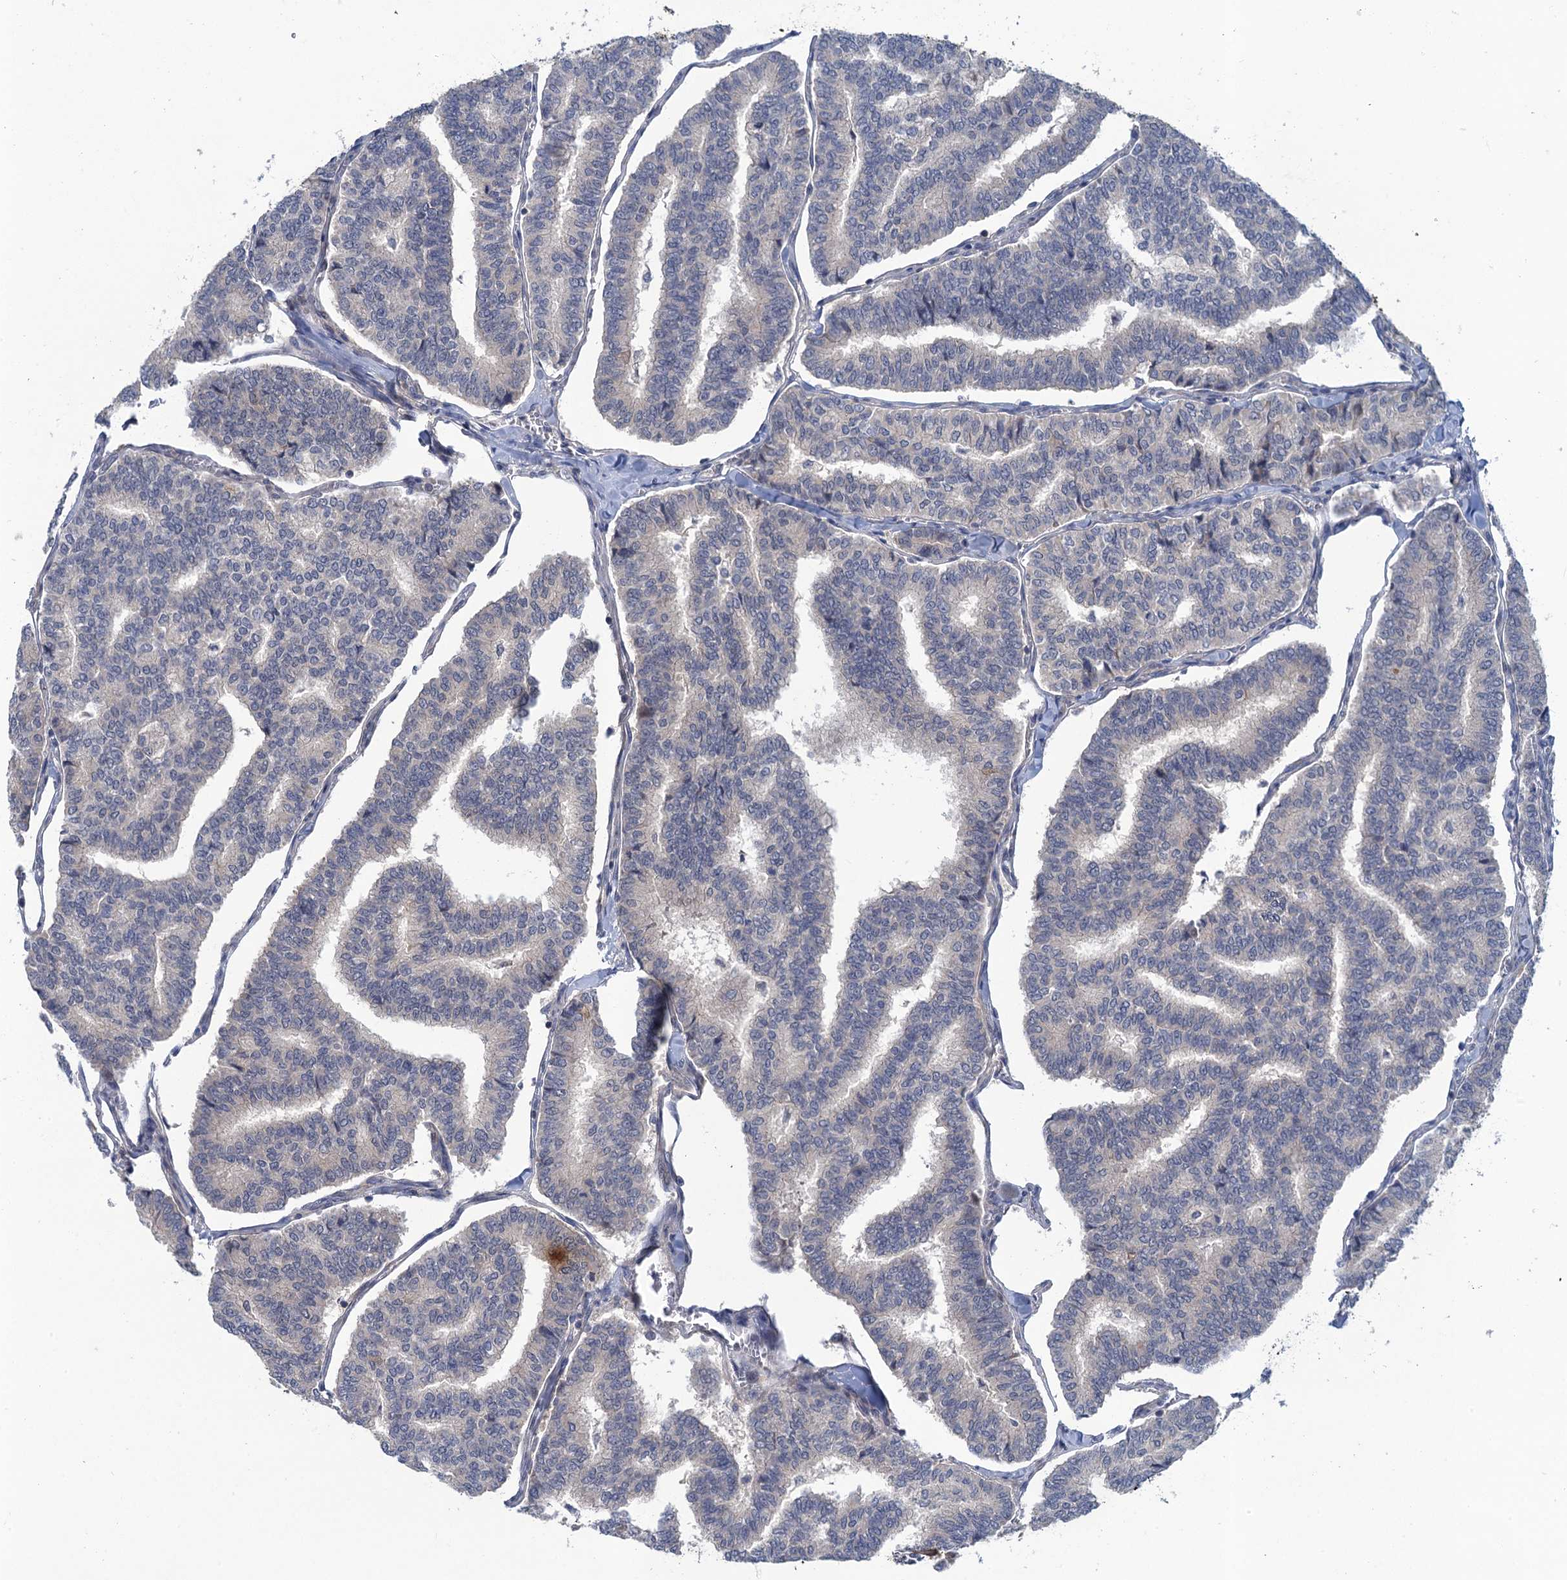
{"staining": {"intensity": "negative", "quantity": "none", "location": "none"}, "tissue": "thyroid cancer", "cell_type": "Tumor cells", "image_type": "cancer", "snomed": [{"axis": "morphology", "description": "Papillary adenocarcinoma, NOS"}, {"axis": "topography", "description": "Thyroid gland"}], "caption": "Tumor cells show no significant expression in thyroid papillary adenocarcinoma.", "gene": "MRFAP1", "patient": {"sex": "female", "age": 35}}